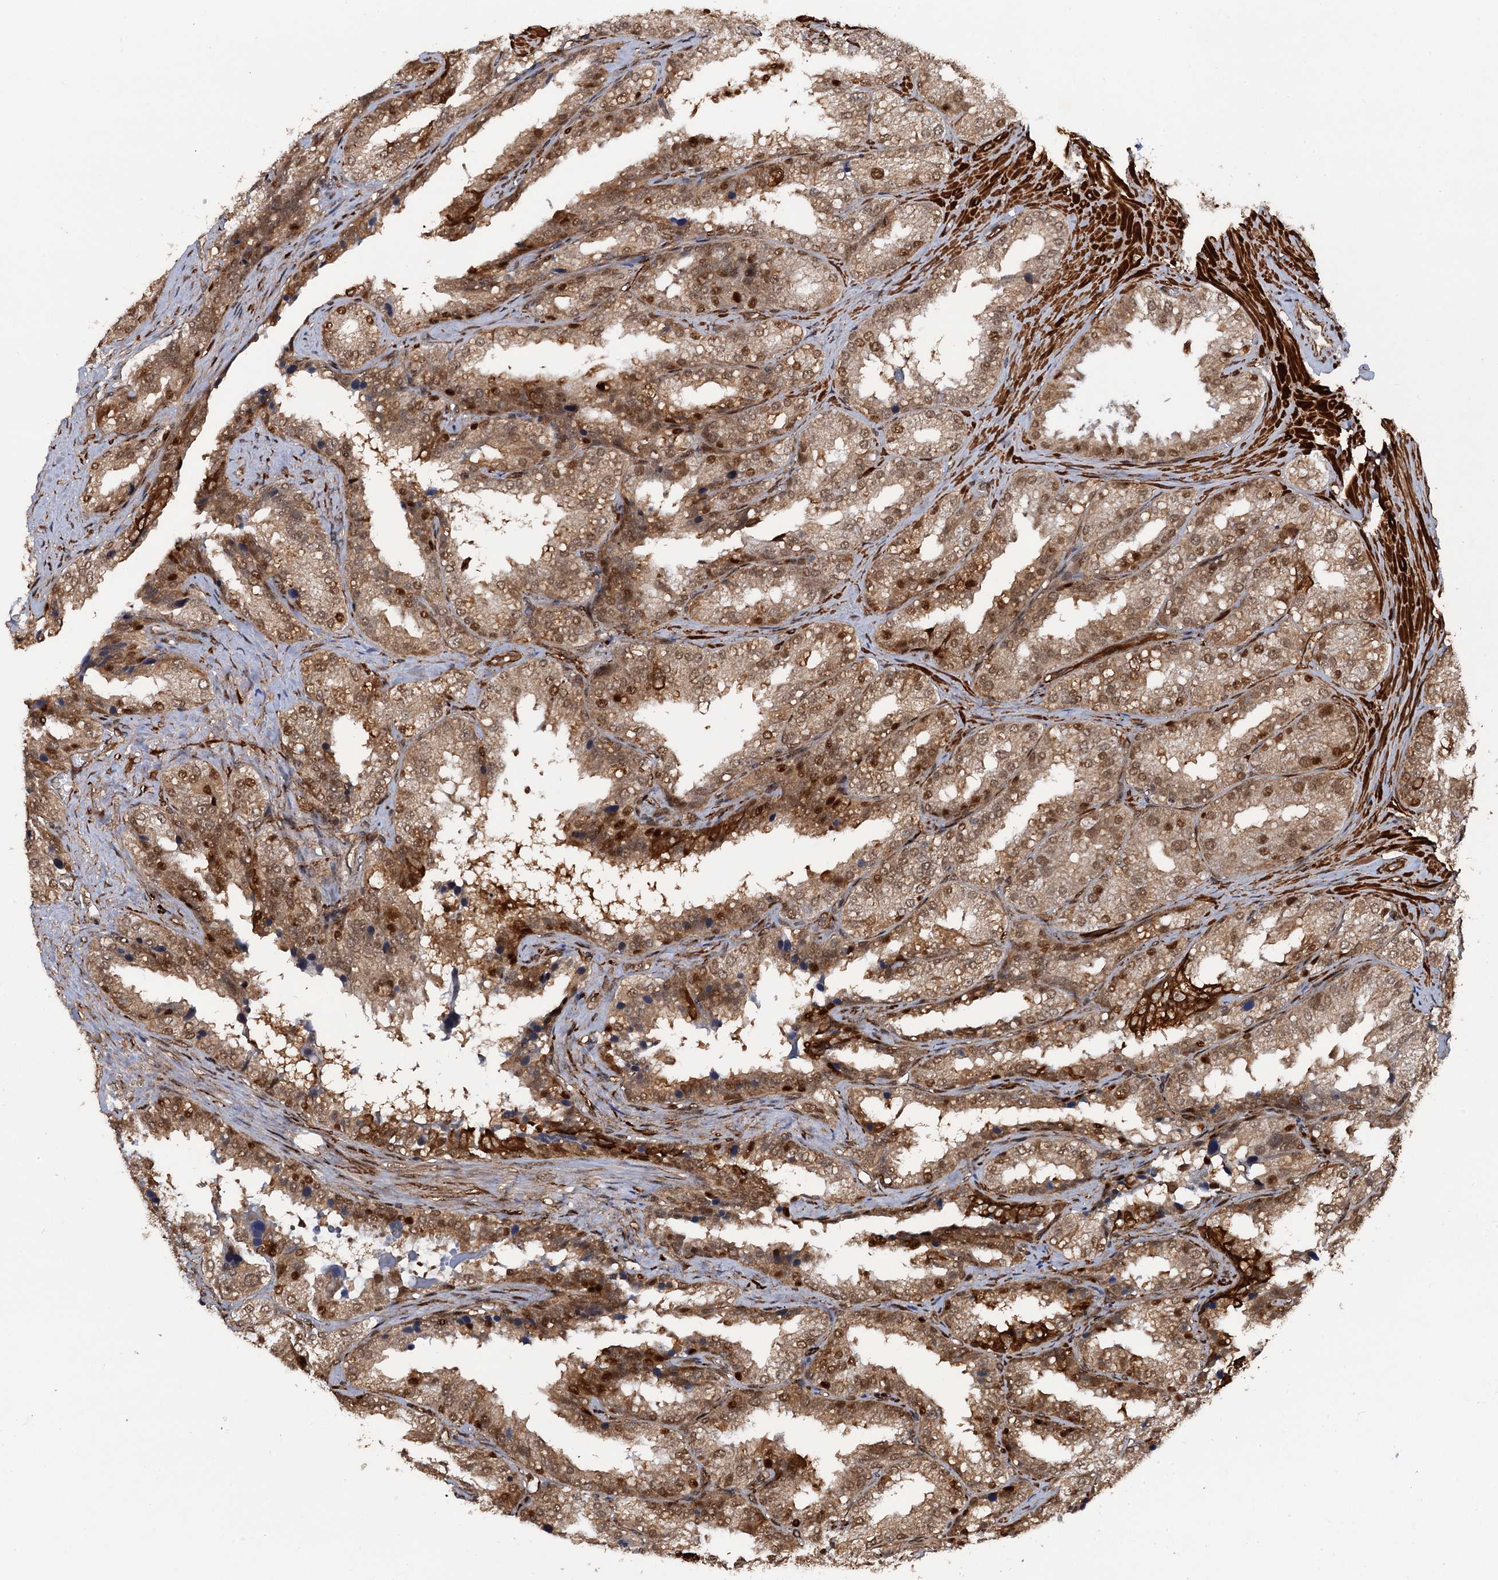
{"staining": {"intensity": "moderate", "quantity": ">75%", "location": "cytoplasmic/membranous,nuclear"}, "tissue": "seminal vesicle", "cell_type": "Glandular cells", "image_type": "normal", "snomed": [{"axis": "morphology", "description": "Normal tissue, NOS"}, {"axis": "topography", "description": "Prostate"}, {"axis": "topography", "description": "Seminal veicle"}], "caption": "High-magnification brightfield microscopy of unremarkable seminal vesicle stained with DAB (3,3'-diaminobenzidine) (brown) and counterstained with hematoxylin (blue). glandular cells exhibit moderate cytoplasmic/membranous,nuclear expression is seen in about>75% of cells.", "gene": "SNRNP25", "patient": {"sex": "male", "age": 51}}